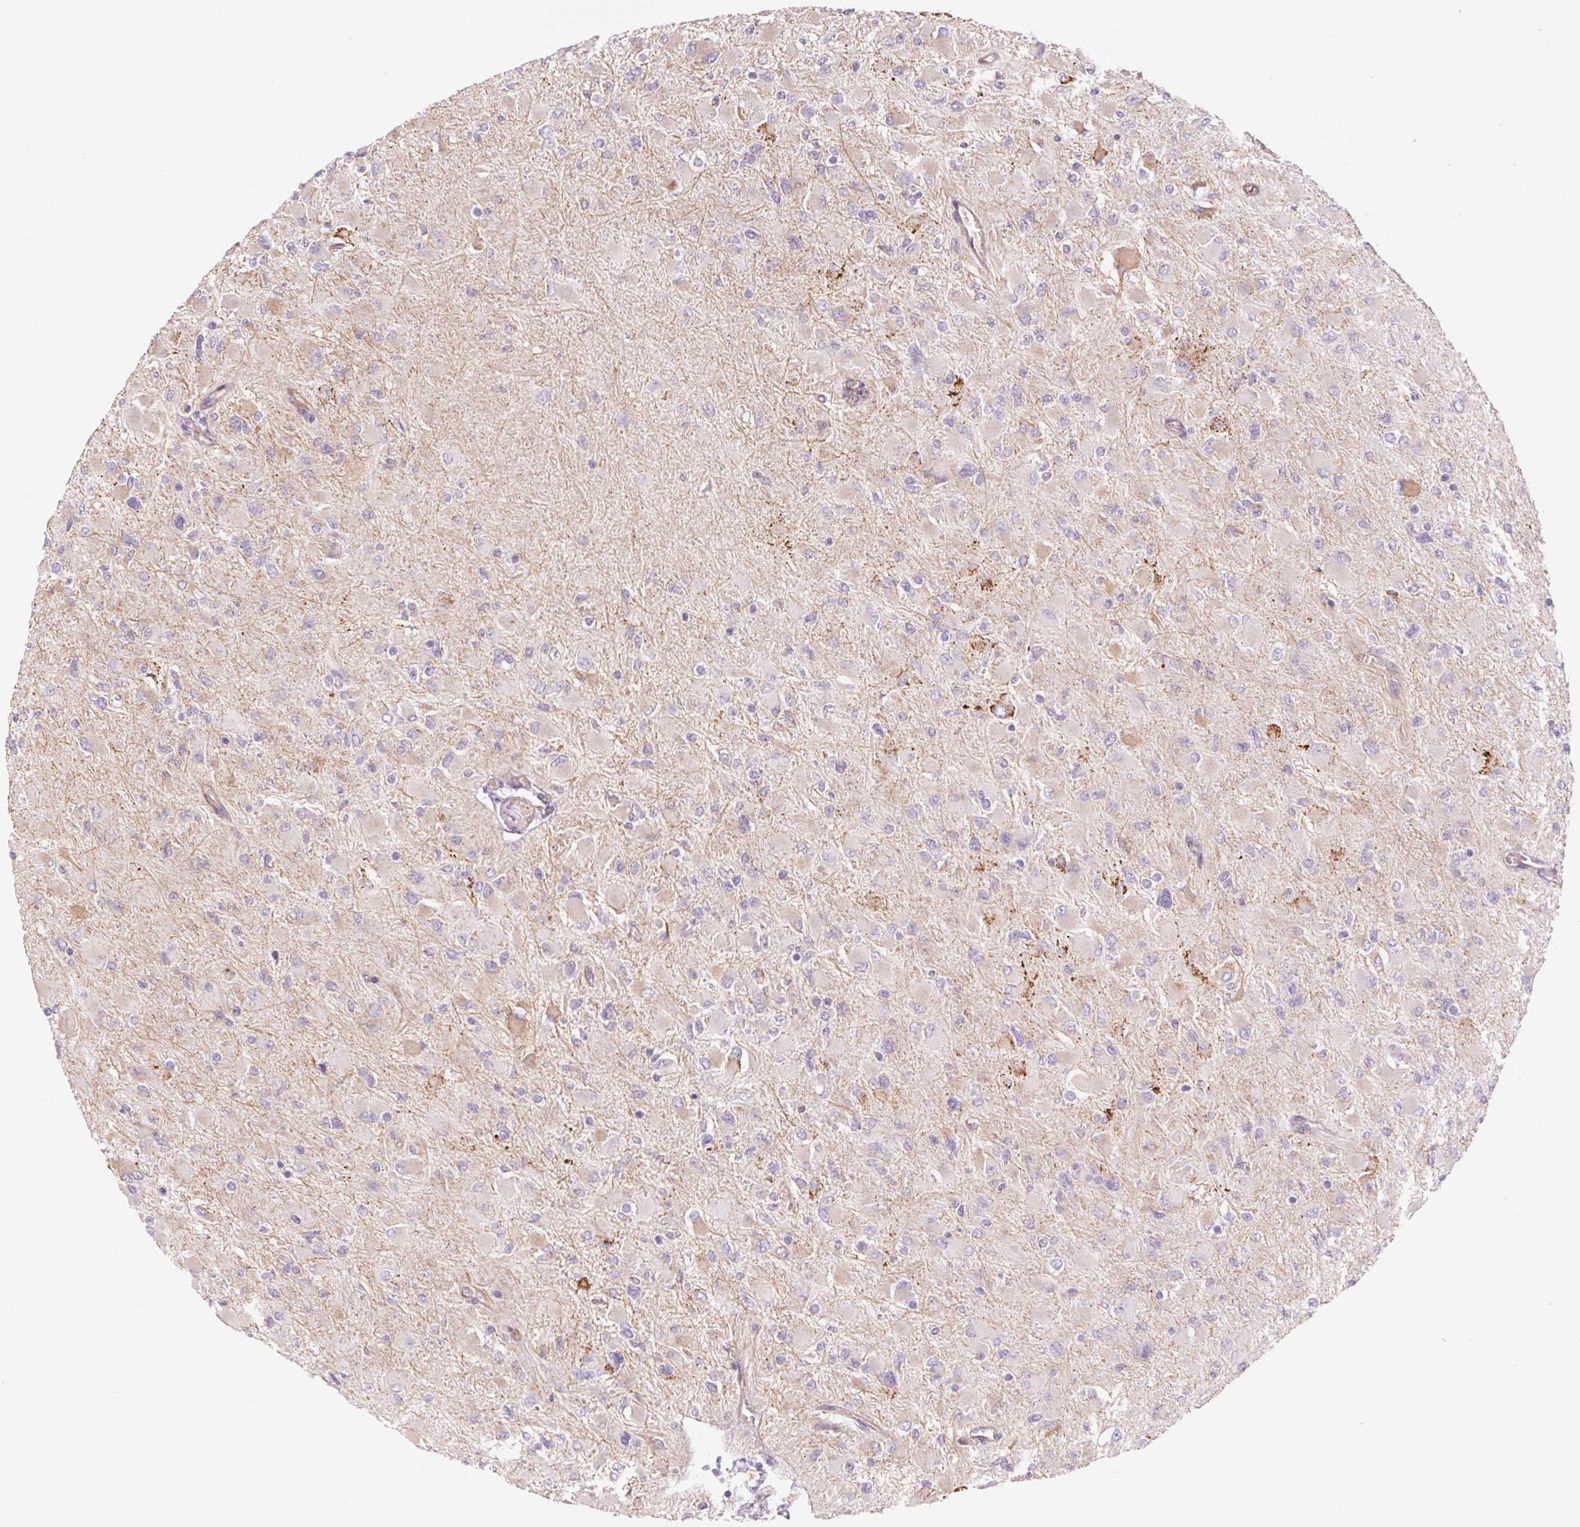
{"staining": {"intensity": "negative", "quantity": "none", "location": "none"}, "tissue": "glioma", "cell_type": "Tumor cells", "image_type": "cancer", "snomed": [{"axis": "morphology", "description": "Glioma, malignant, High grade"}, {"axis": "topography", "description": "Cerebral cortex"}], "caption": "Photomicrograph shows no protein positivity in tumor cells of high-grade glioma (malignant) tissue.", "gene": "MS4A13", "patient": {"sex": "female", "age": 36}}